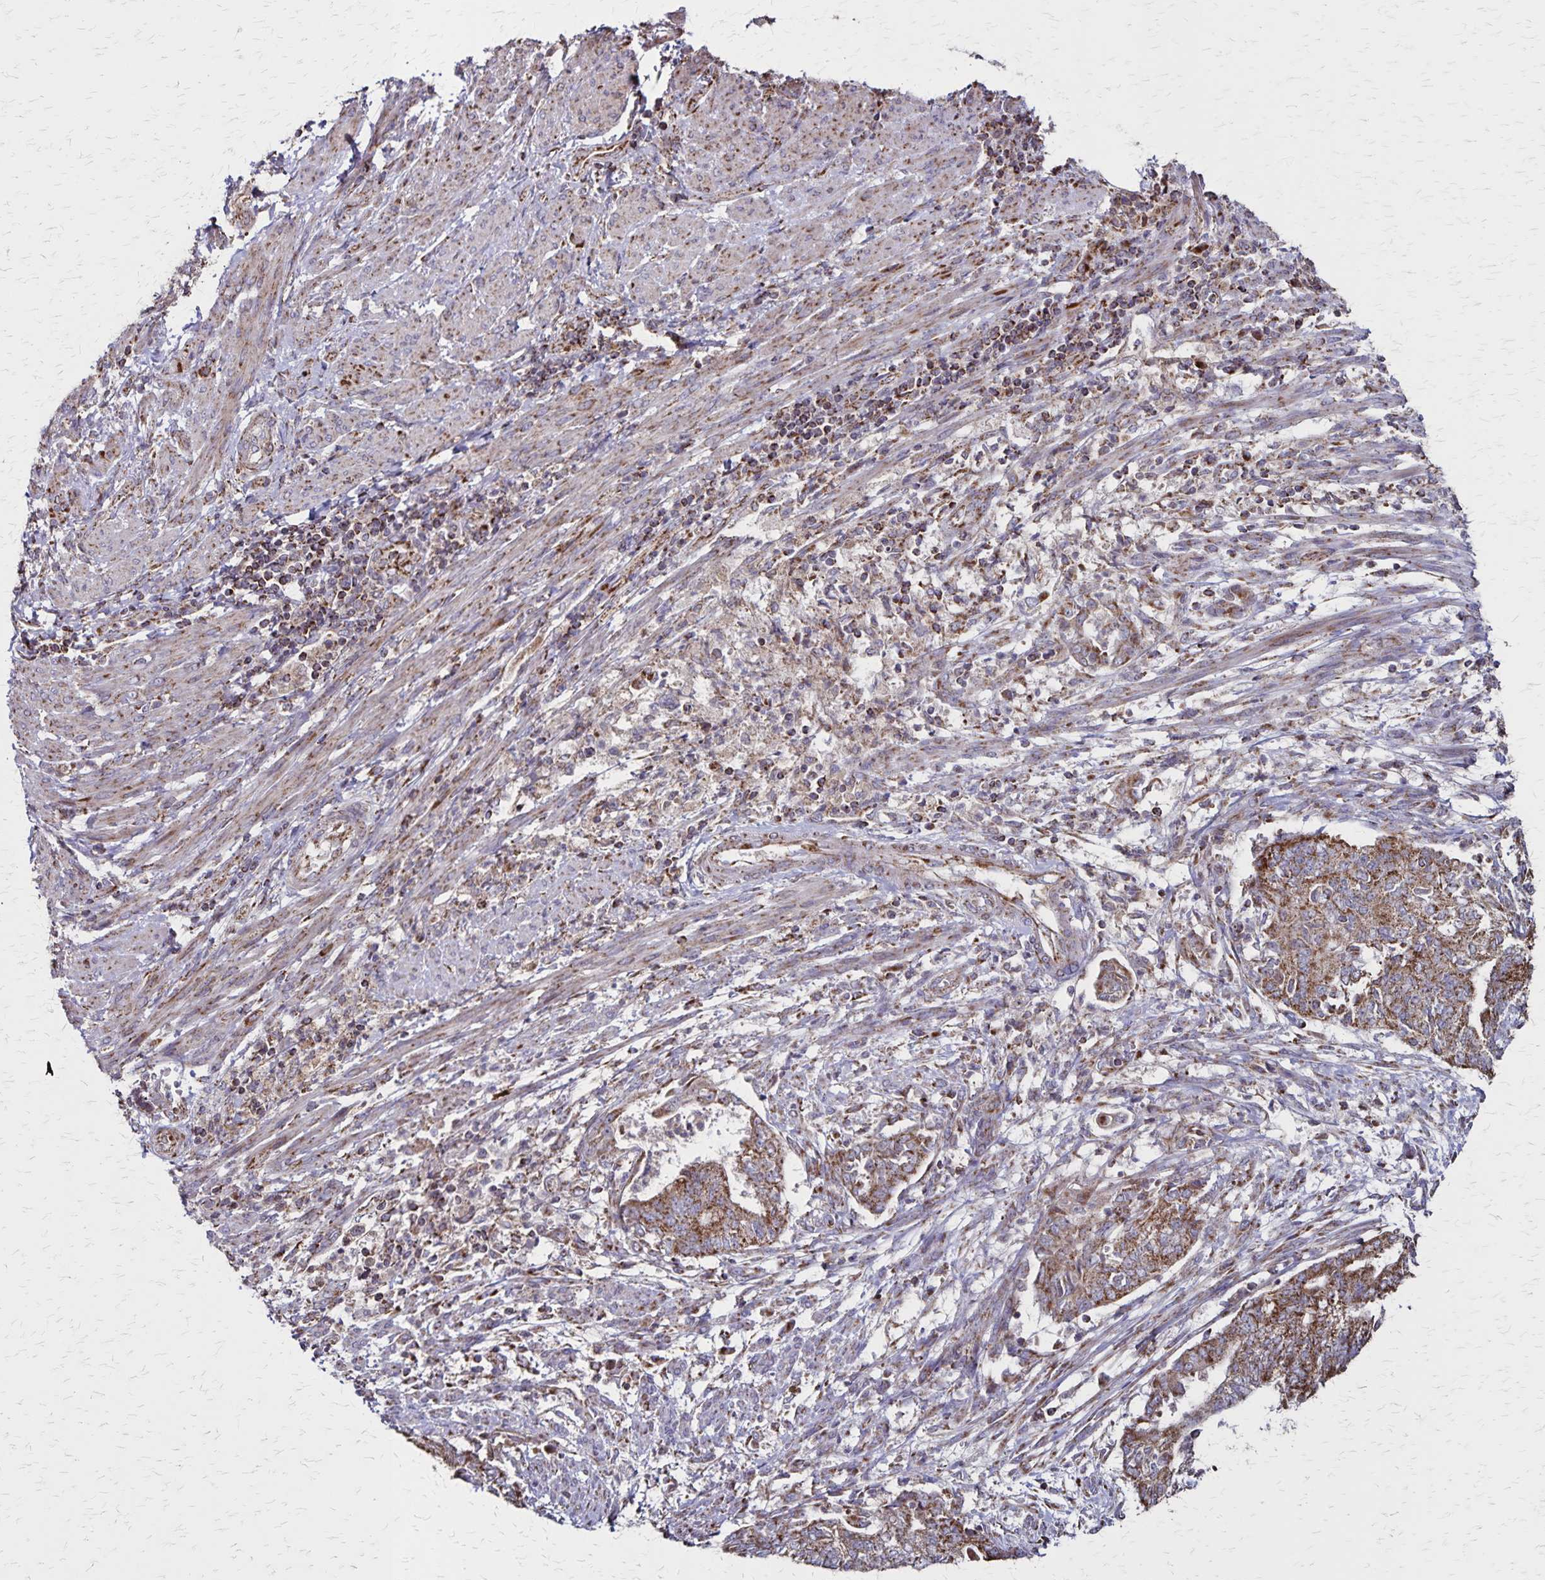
{"staining": {"intensity": "moderate", "quantity": ">75%", "location": "cytoplasmic/membranous"}, "tissue": "endometrial cancer", "cell_type": "Tumor cells", "image_type": "cancer", "snomed": [{"axis": "morphology", "description": "Adenocarcinoma, NOS"}, {"axis": "topography", "description": "Endometrium"}], "caption": "Moderate cytoplasmic/membranous expression for a protein is seen in approximately >75% of tumor cells of endometrial cancer using immunohistochemistry (IHC).", "gene": "NFS1", "patient": {"sex": "female", "age": 65}}